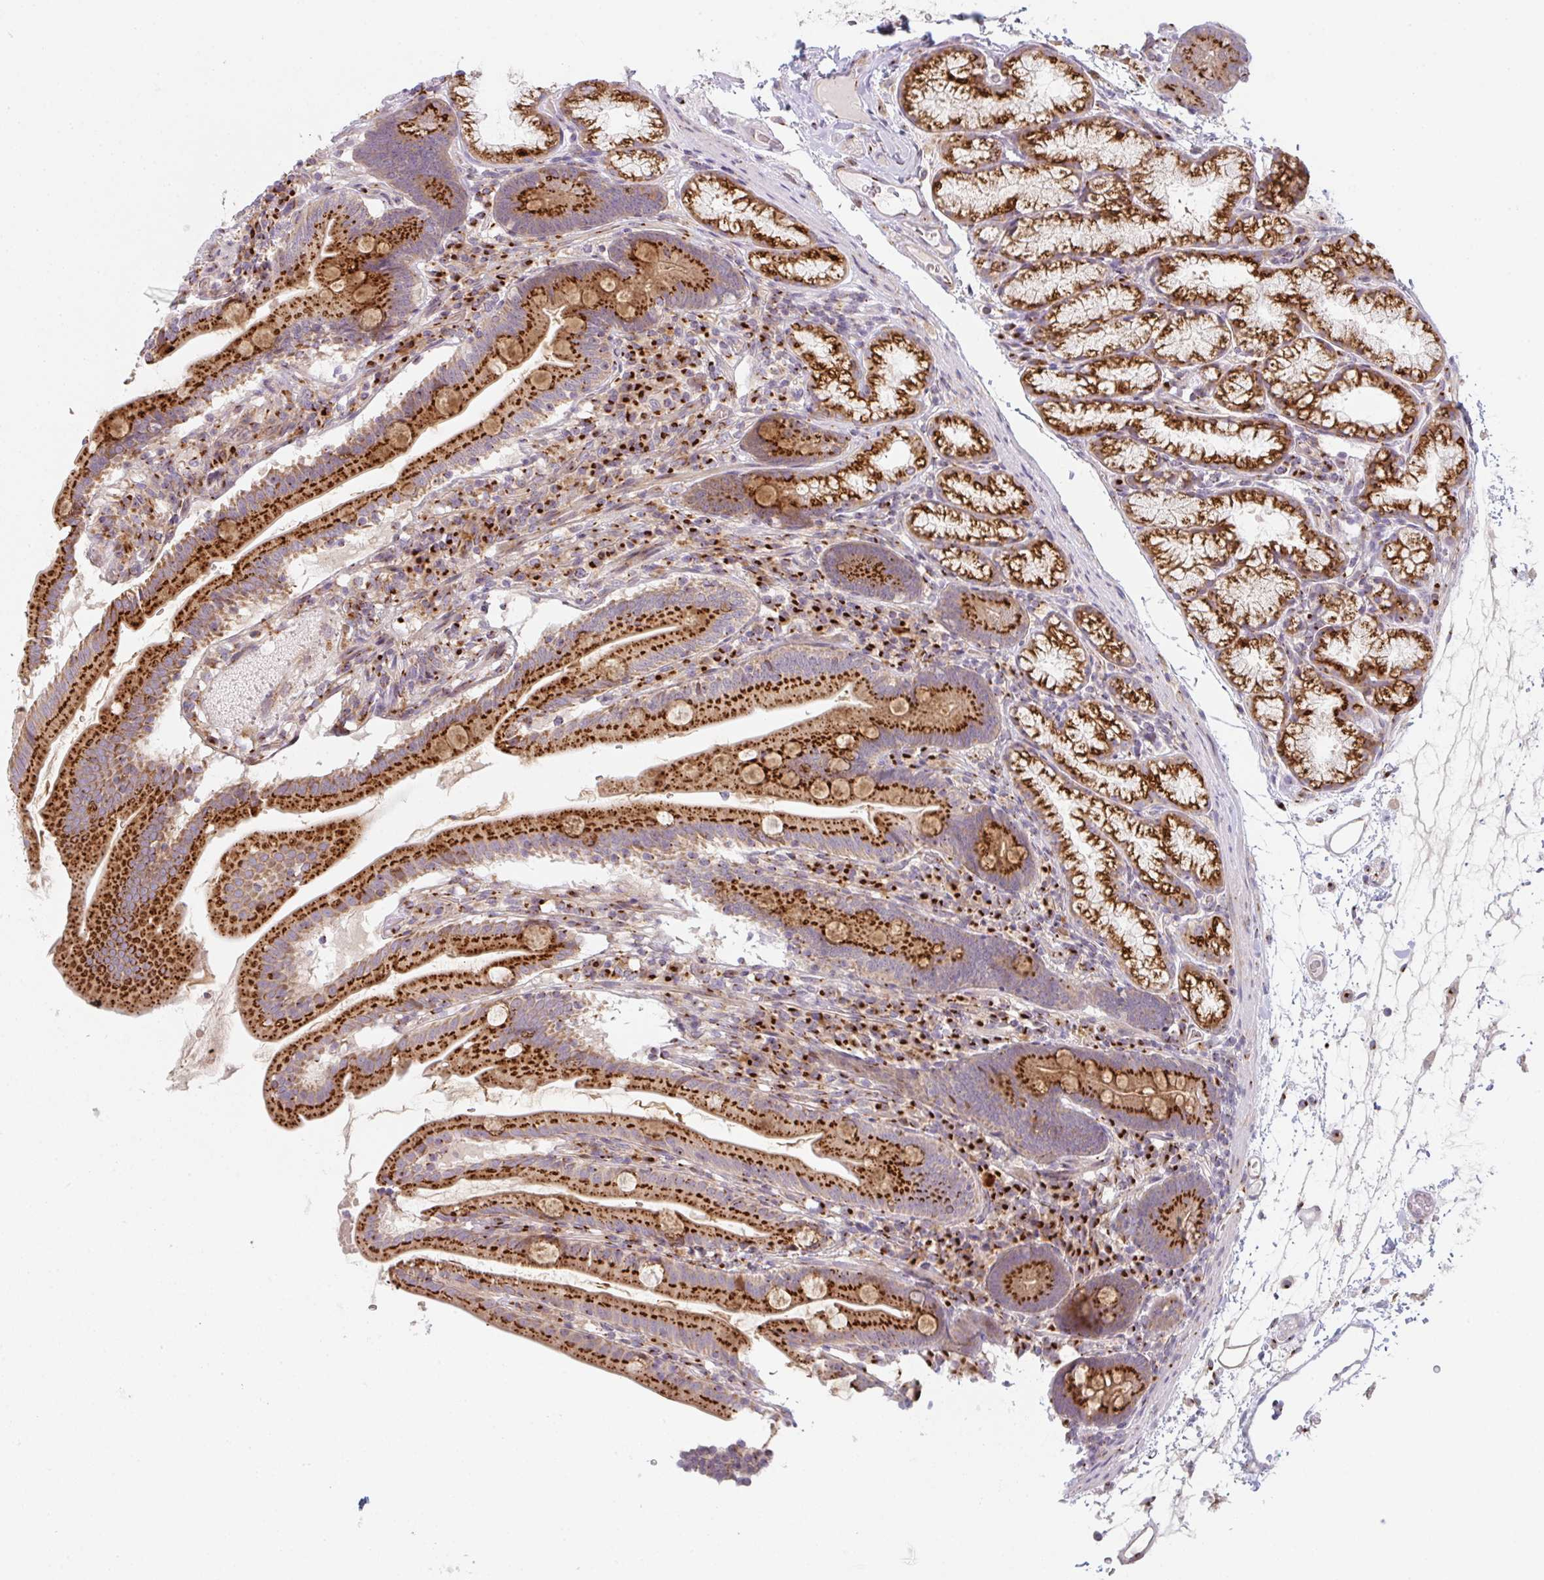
{"staining": {"intensity": "strong", "quantity": ">75%", "location": "cytoplasmic/membranous"}, "tissue": "duodenum", "cell_type": "Glandular cells", "image_type": "normal", "snomed": [{"axis": "morphology", "description": "Normal tissue, NOS"}, {"axis": "topography", "description": "Duodenum"}], "caption": "Duodenum was stained to show a protein in brown. There is high levels of strong cytoplasmic/membranous positivity in about >75% of glandular cells. (IHC, brightfield microscopy, high magnification).", "gene": "GVQW3", "patient": {"sex": "female", "age": 67}}